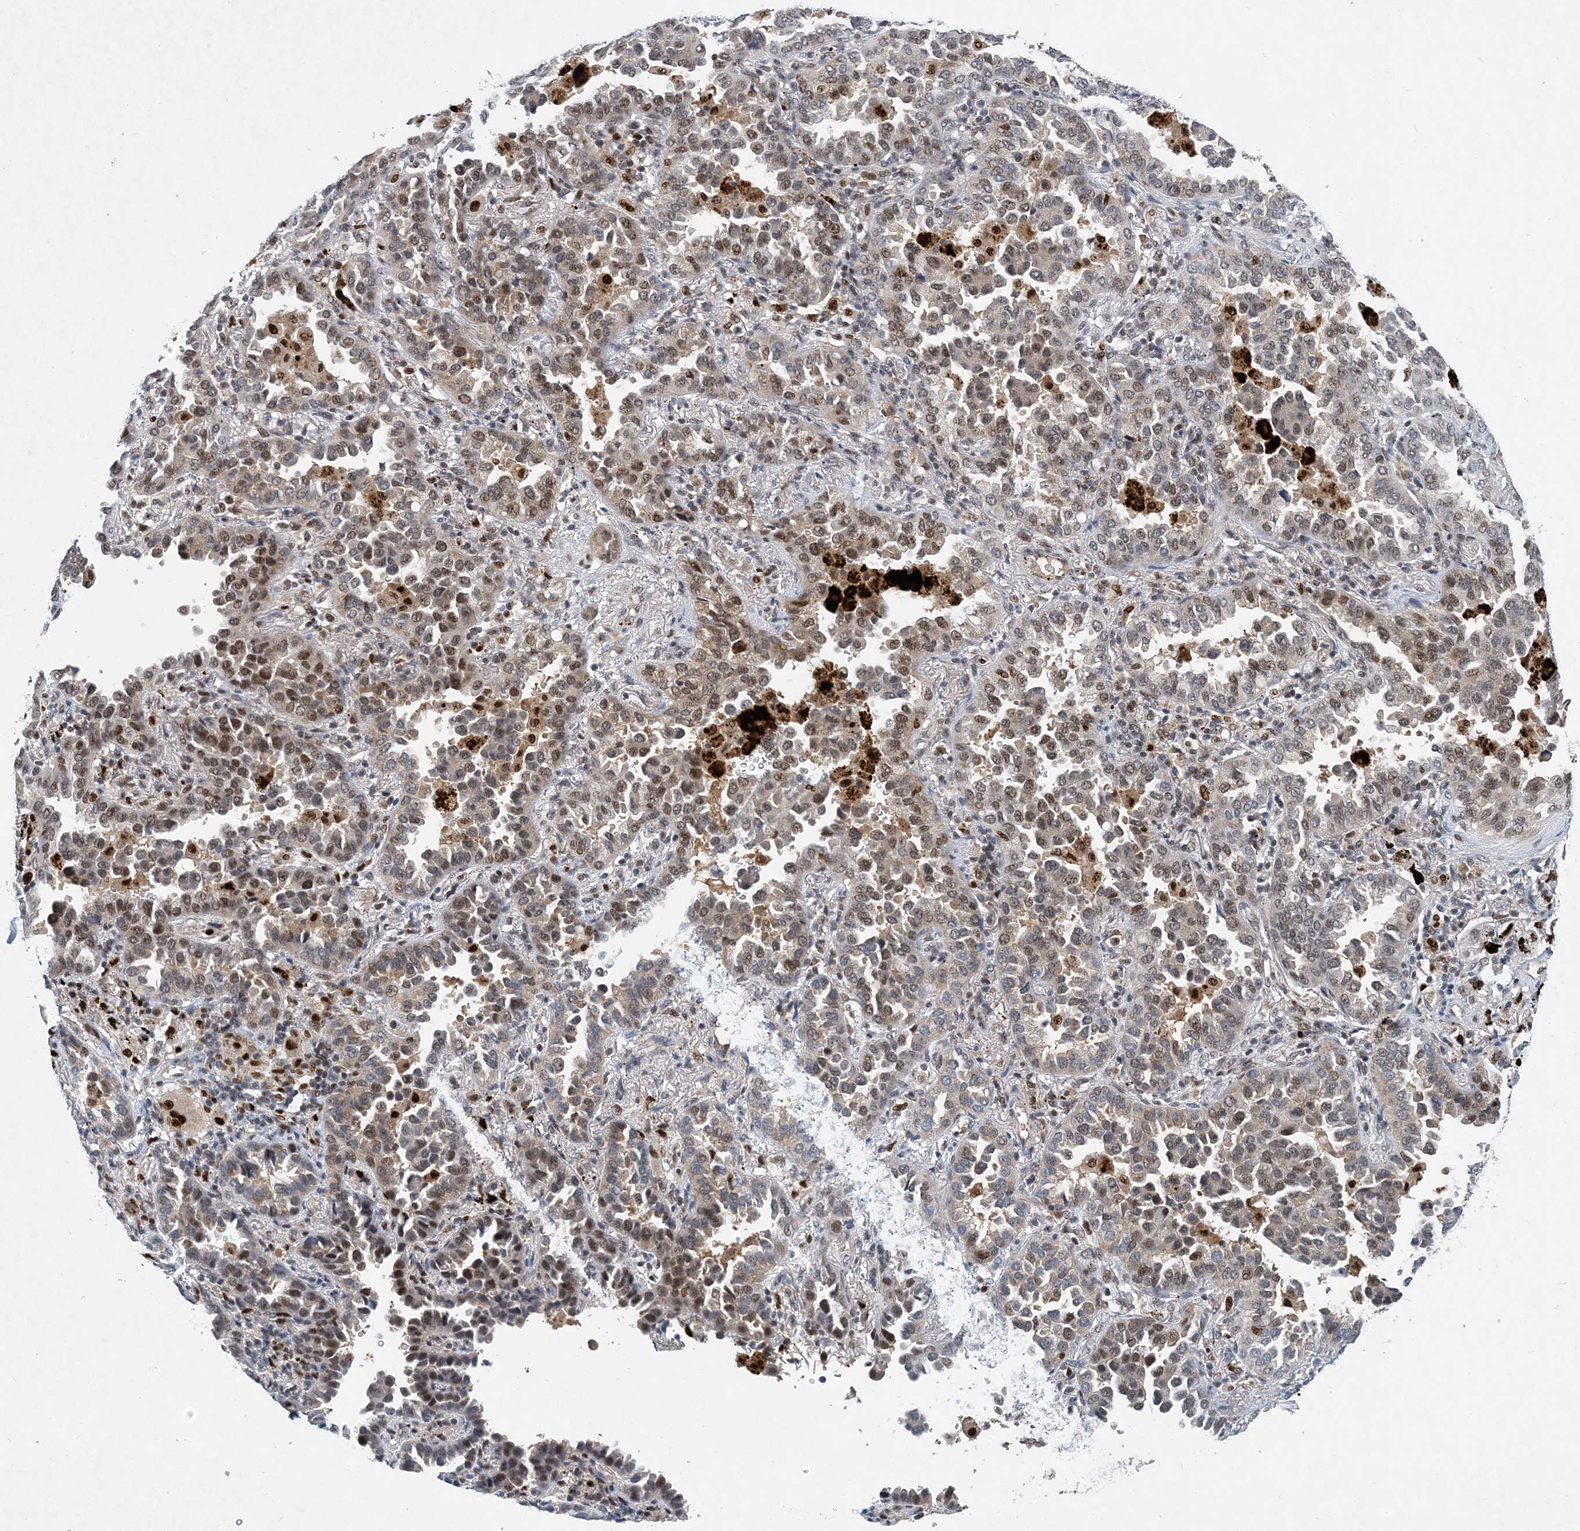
{"staining": {"intensity": "moderate", "quantity": "25%-75%", "location": "nuclear"}, "tissue": "lung cancer", "cell_type": "Tumor cells", "image_type": "cancer", "snomed": [{"axis": "morphology", "description": "Normal tissue, NOS"}, {"axis": "morphology", "description": "Adenocarcinoma, NOS"}, {"axis": "topography", "description": "Lung"}], "caption": "A brown stain highlights moderate nuclear staining of a protein in human lung adenocarcinoma tumor cells.", "gene": "KPNA4", "patient": {"sex": "male", "age": 59}}